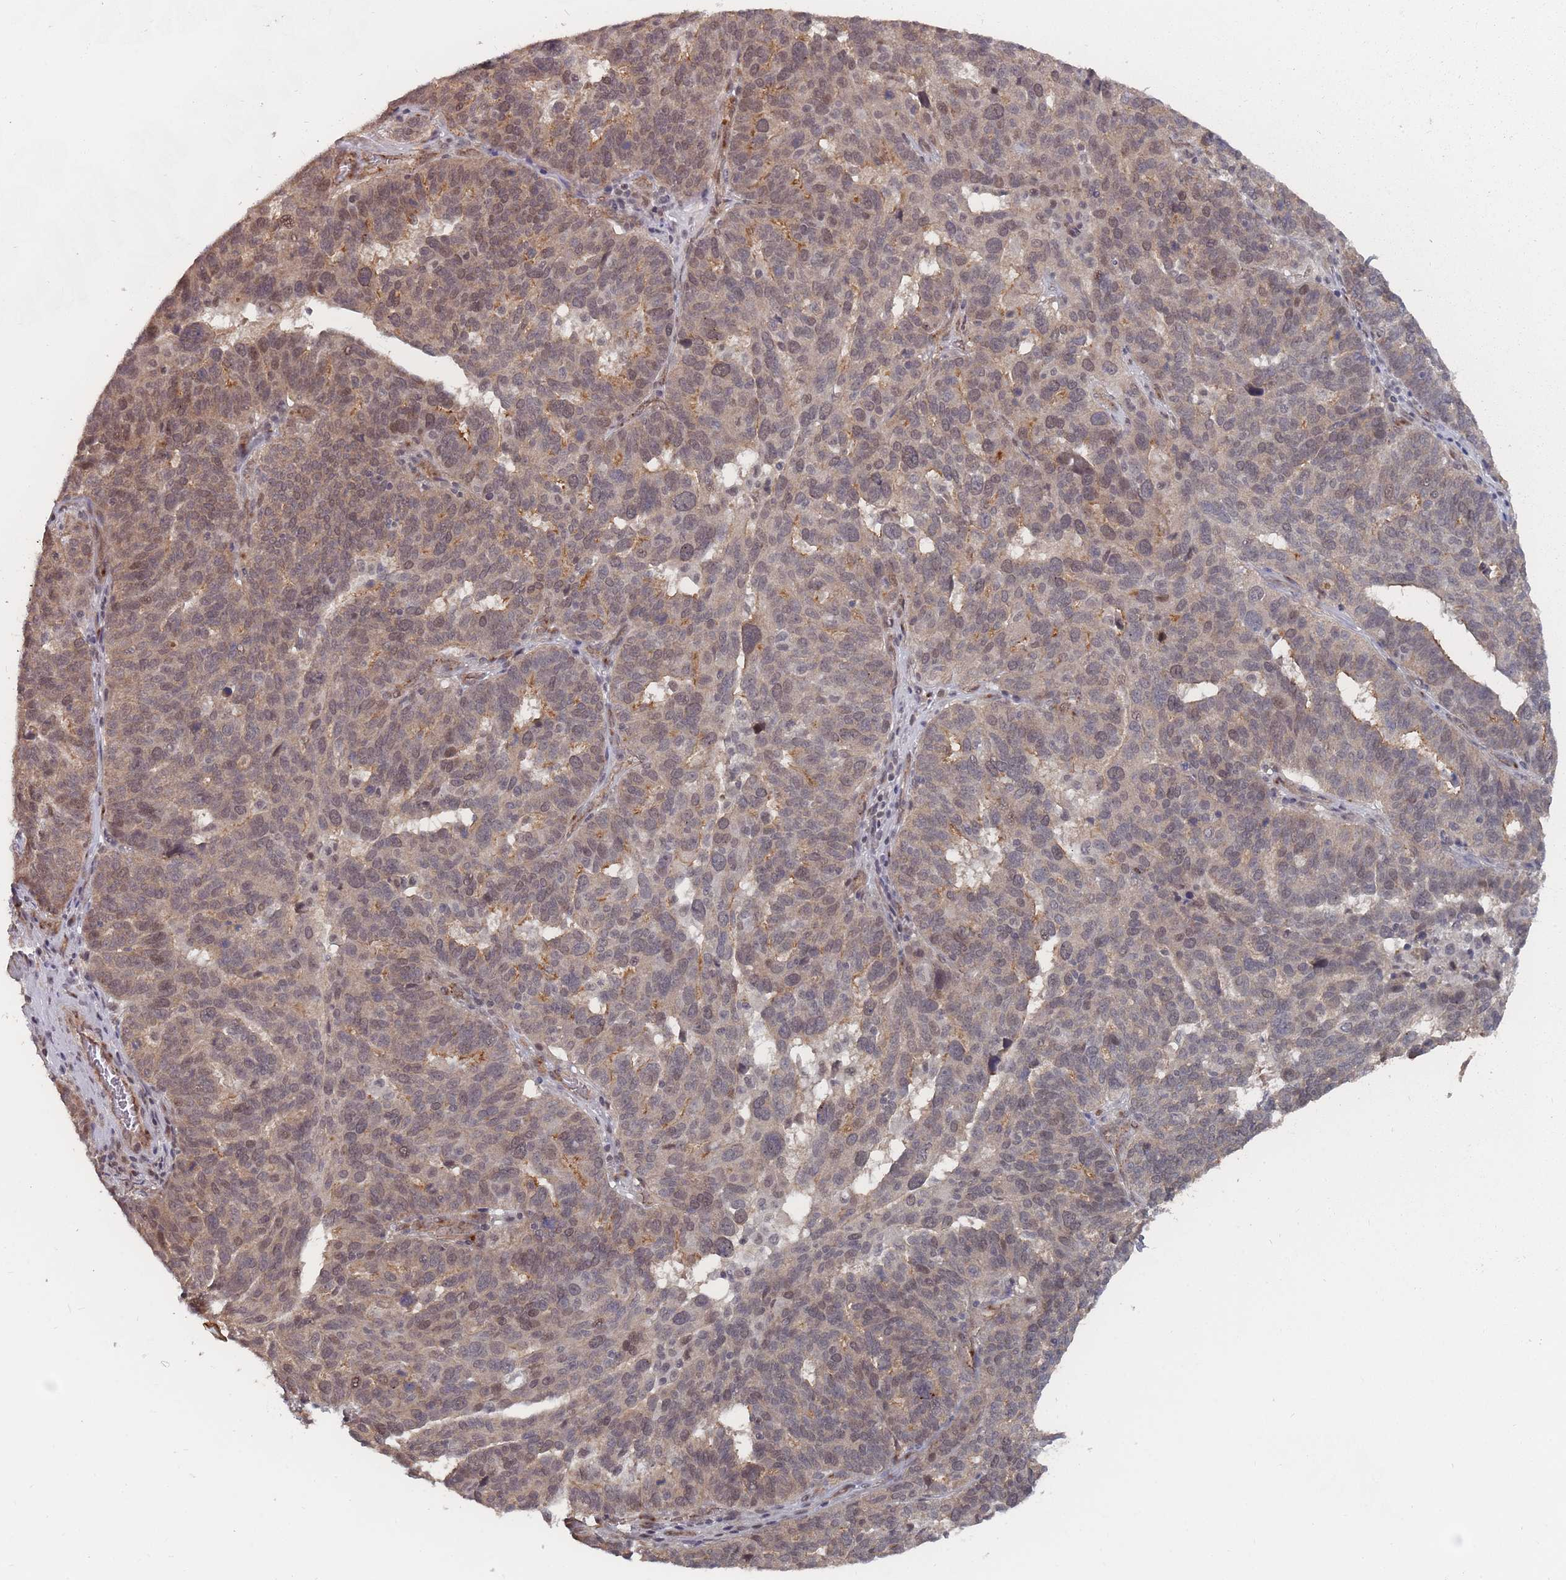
{"staining": {"intensity": "moderate", "quantity": ">75%", "location": "cytoplasmic/membranous,nuclear"}, "tissue": "ovarian cancer", "cell_type": "Tumor cells", "image_type": "cancer", "snomed": [{"axis": "morphology", "description": "Cystadenocarcinoma, serous, NOS"}, {"axis": "topography", "description": "Ovary"}], "caption": "A micrograph of human serous cystadenocarcinoma (ovarian) stained for a protein exhibits moderate cytoplasmic/membranous and nuclear brown staining in tumor cells.", "gene": "CNTRL", "patient": {"sex": "female", "age": 59}}